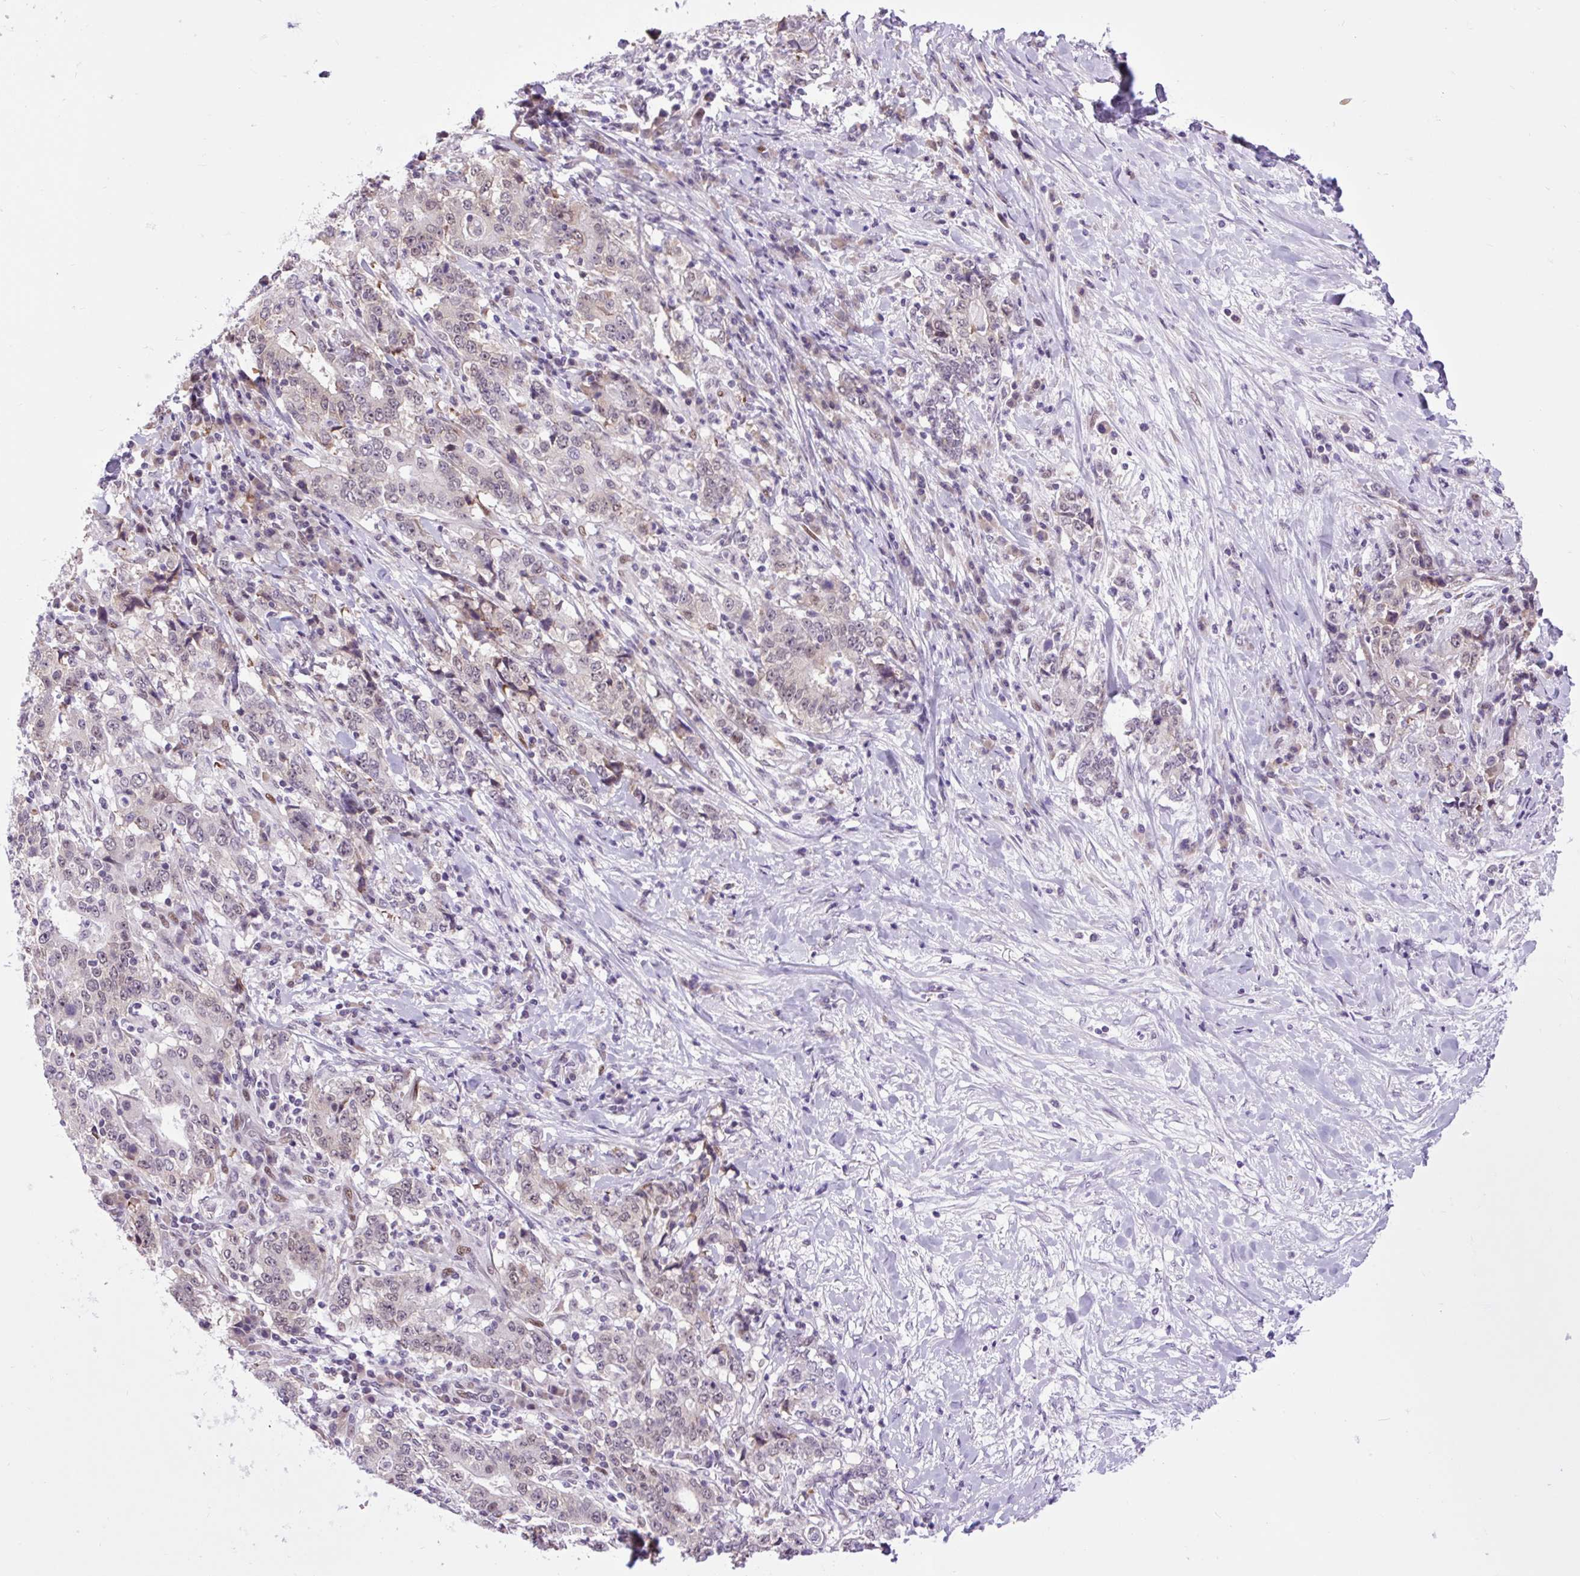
{"staining": {"intensity": "weak", "quantity": "<25%", "location": "nuclear"}, "tissue": "stomach cancer", "cell_type": "Tumor cells", "image_type": "cancer", "snomed": [{"axis": "morphology", "description": "Normal tissue, NOS"}, {"axis": "morphology", "description": "Adenocarcinoma, NOS"}, {"axis": "topography", "description": "Stomach, upper"}, {"axis": "topography", "description": "Stomach"}], "caption": "Immunohistochemical staining of human stomach cancer shows no significant positivity in tumor cells.", "gene": "CLK2", "patient": {"sex": "male", "age": 59}}